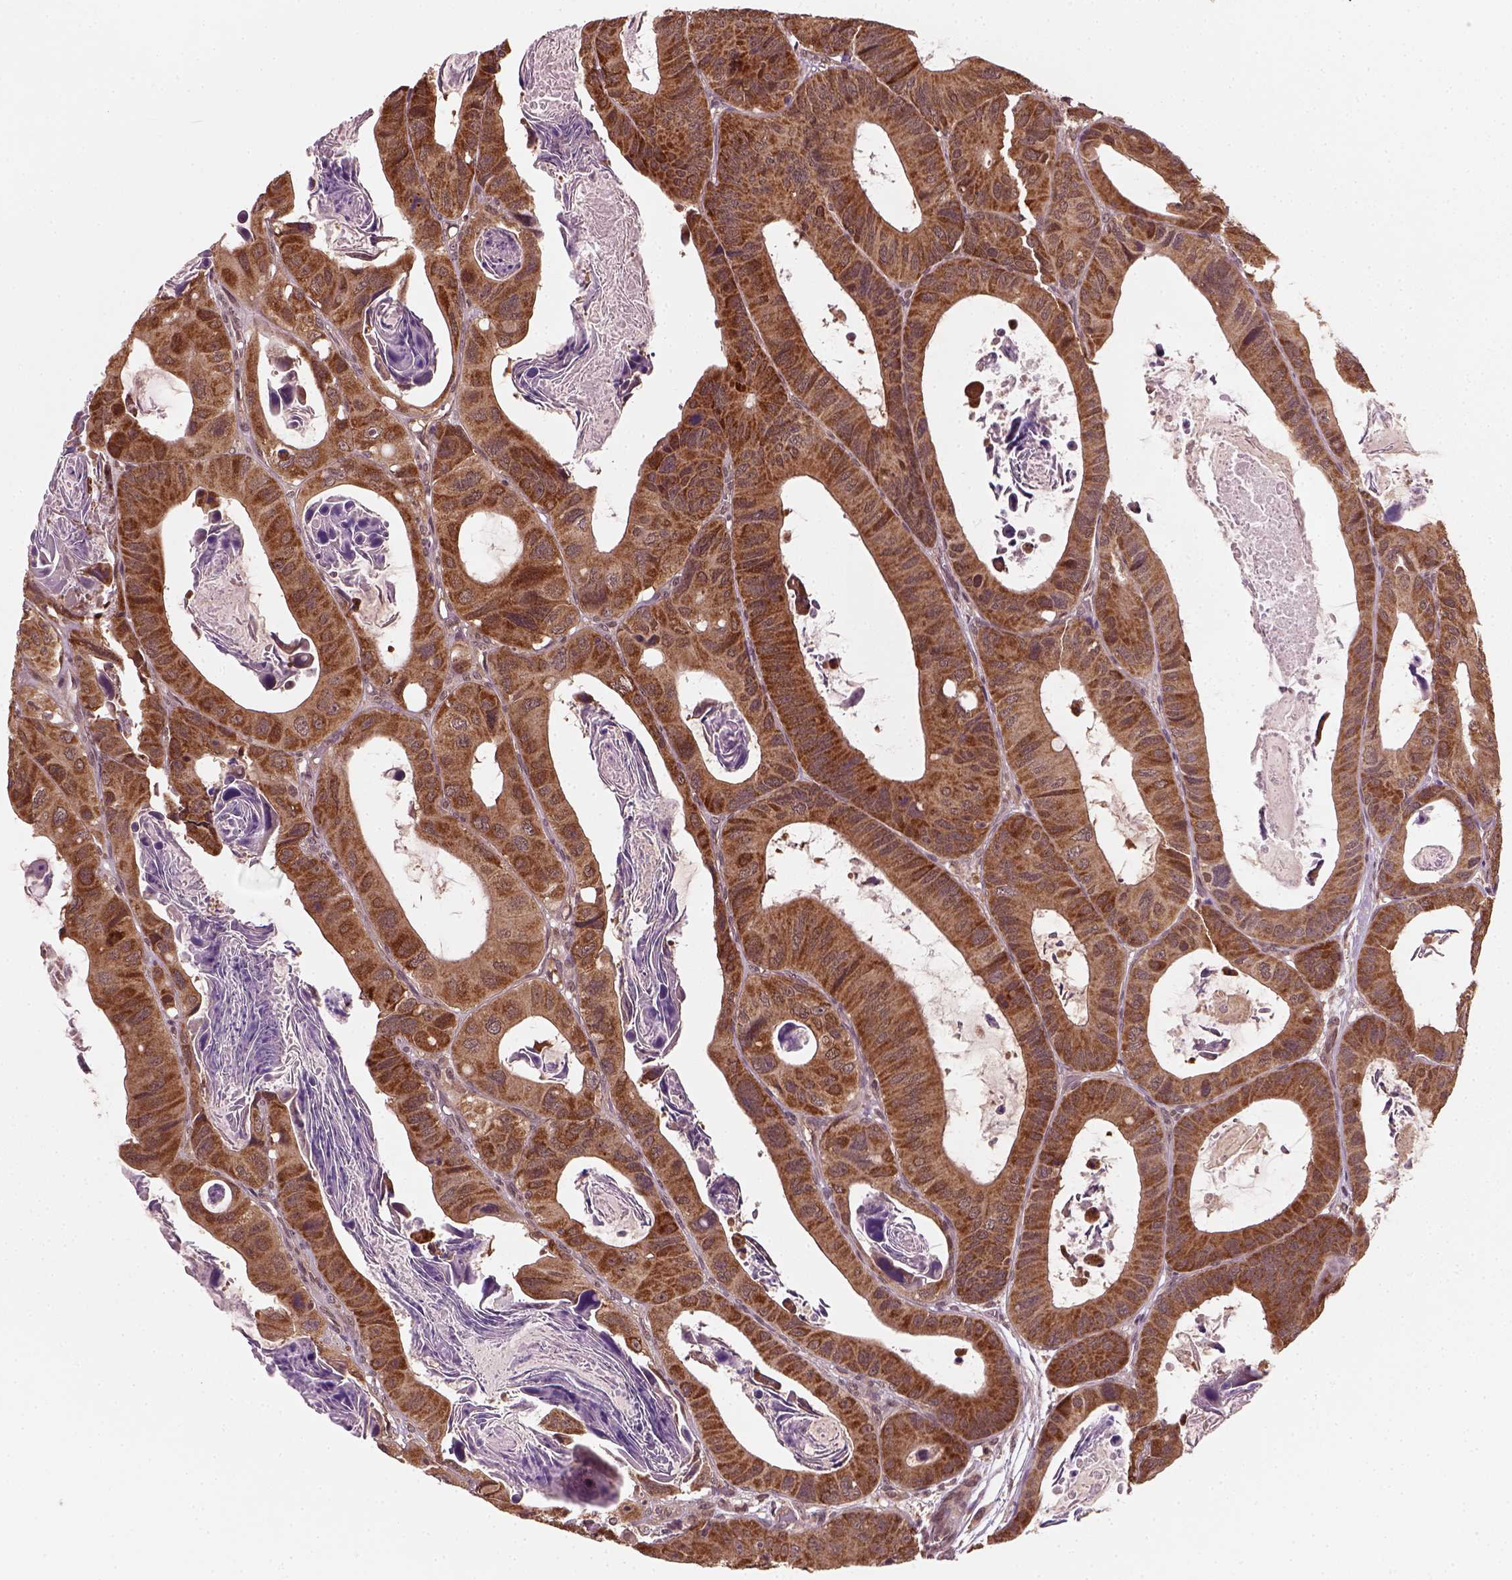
{"staining": {"intensity": "strong", "quantity": ">75%", "location": "cytoplasmic/membranous"}, "tissue": "colorectal cancer", "cell_type": "Tumor cells", "image_type": "cancer", "snomed": [{"axis": "morphology", "description": "Adenocarcinoma, NOS"}, {"axis": "topography", "description": "Rectum"}], "caption": "Colorectal adenocarcinoma tissue shows strong cytoplasmic/membranous positivity in about >75% of tumor cells, visualized by immunohistochemistry.", "gene": "NUDT9", "patient": {"sex": "male", "age": 64}}